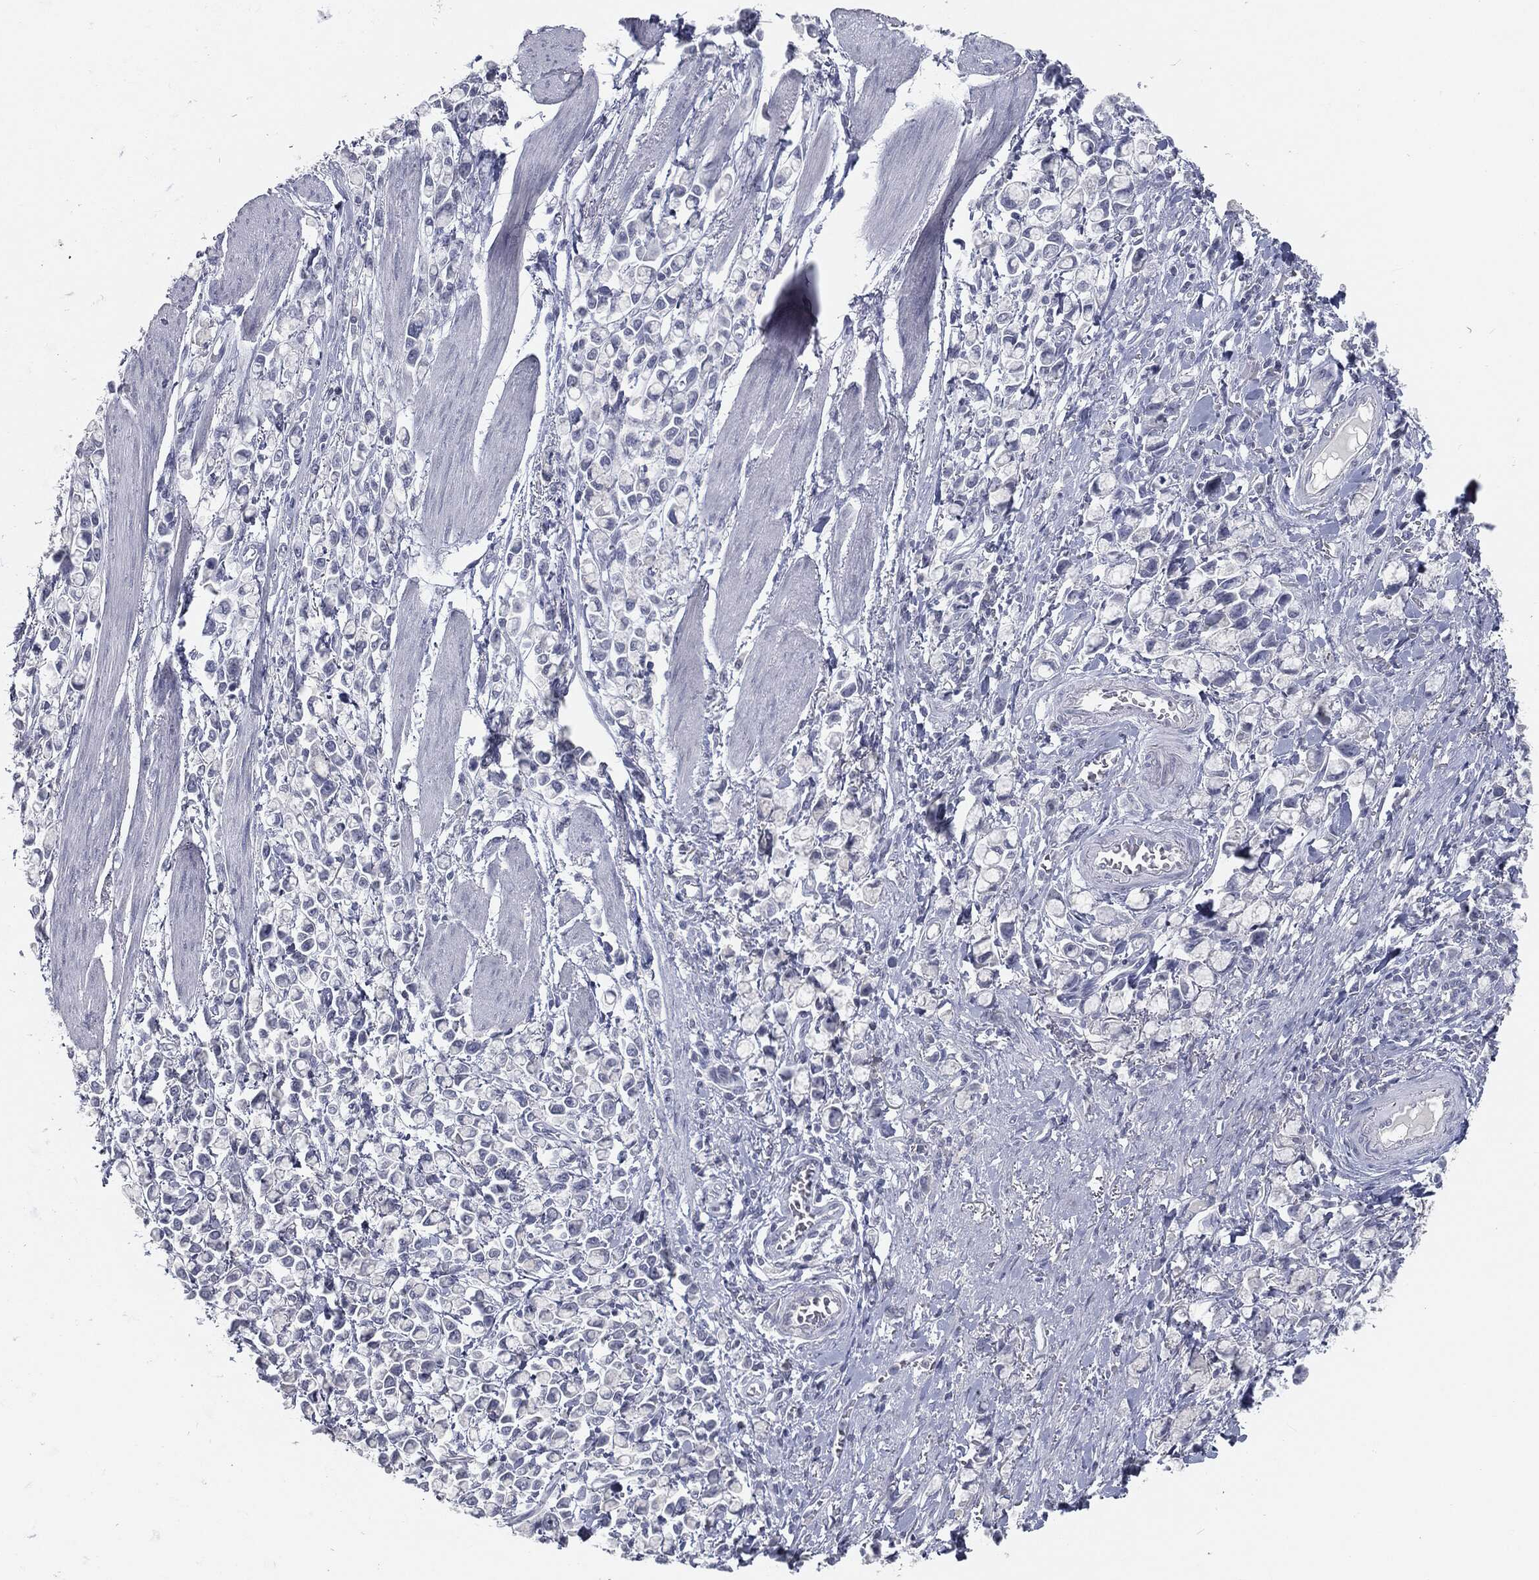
{"staining": {"intensity": "negative", "quantity": "none", "location": "none"}, "tissue": "stomach cancer", "cell_type": "Tumor cells", "image_type": "cancer", "snomed": [{"axis": "morphology", "description": "Adenocarcinoma, NOS"}, {"axis": "topography", "description": "Stomach"}], "caption": "DAB (3,3'-diaminobenzidine) immunohistochemical staining of stomach cancer (adenocarcinoma) exhibits no significant positivity in tumor cells.", "gene": "PRAME", "patient": {"sex": "female", "age": 81}}